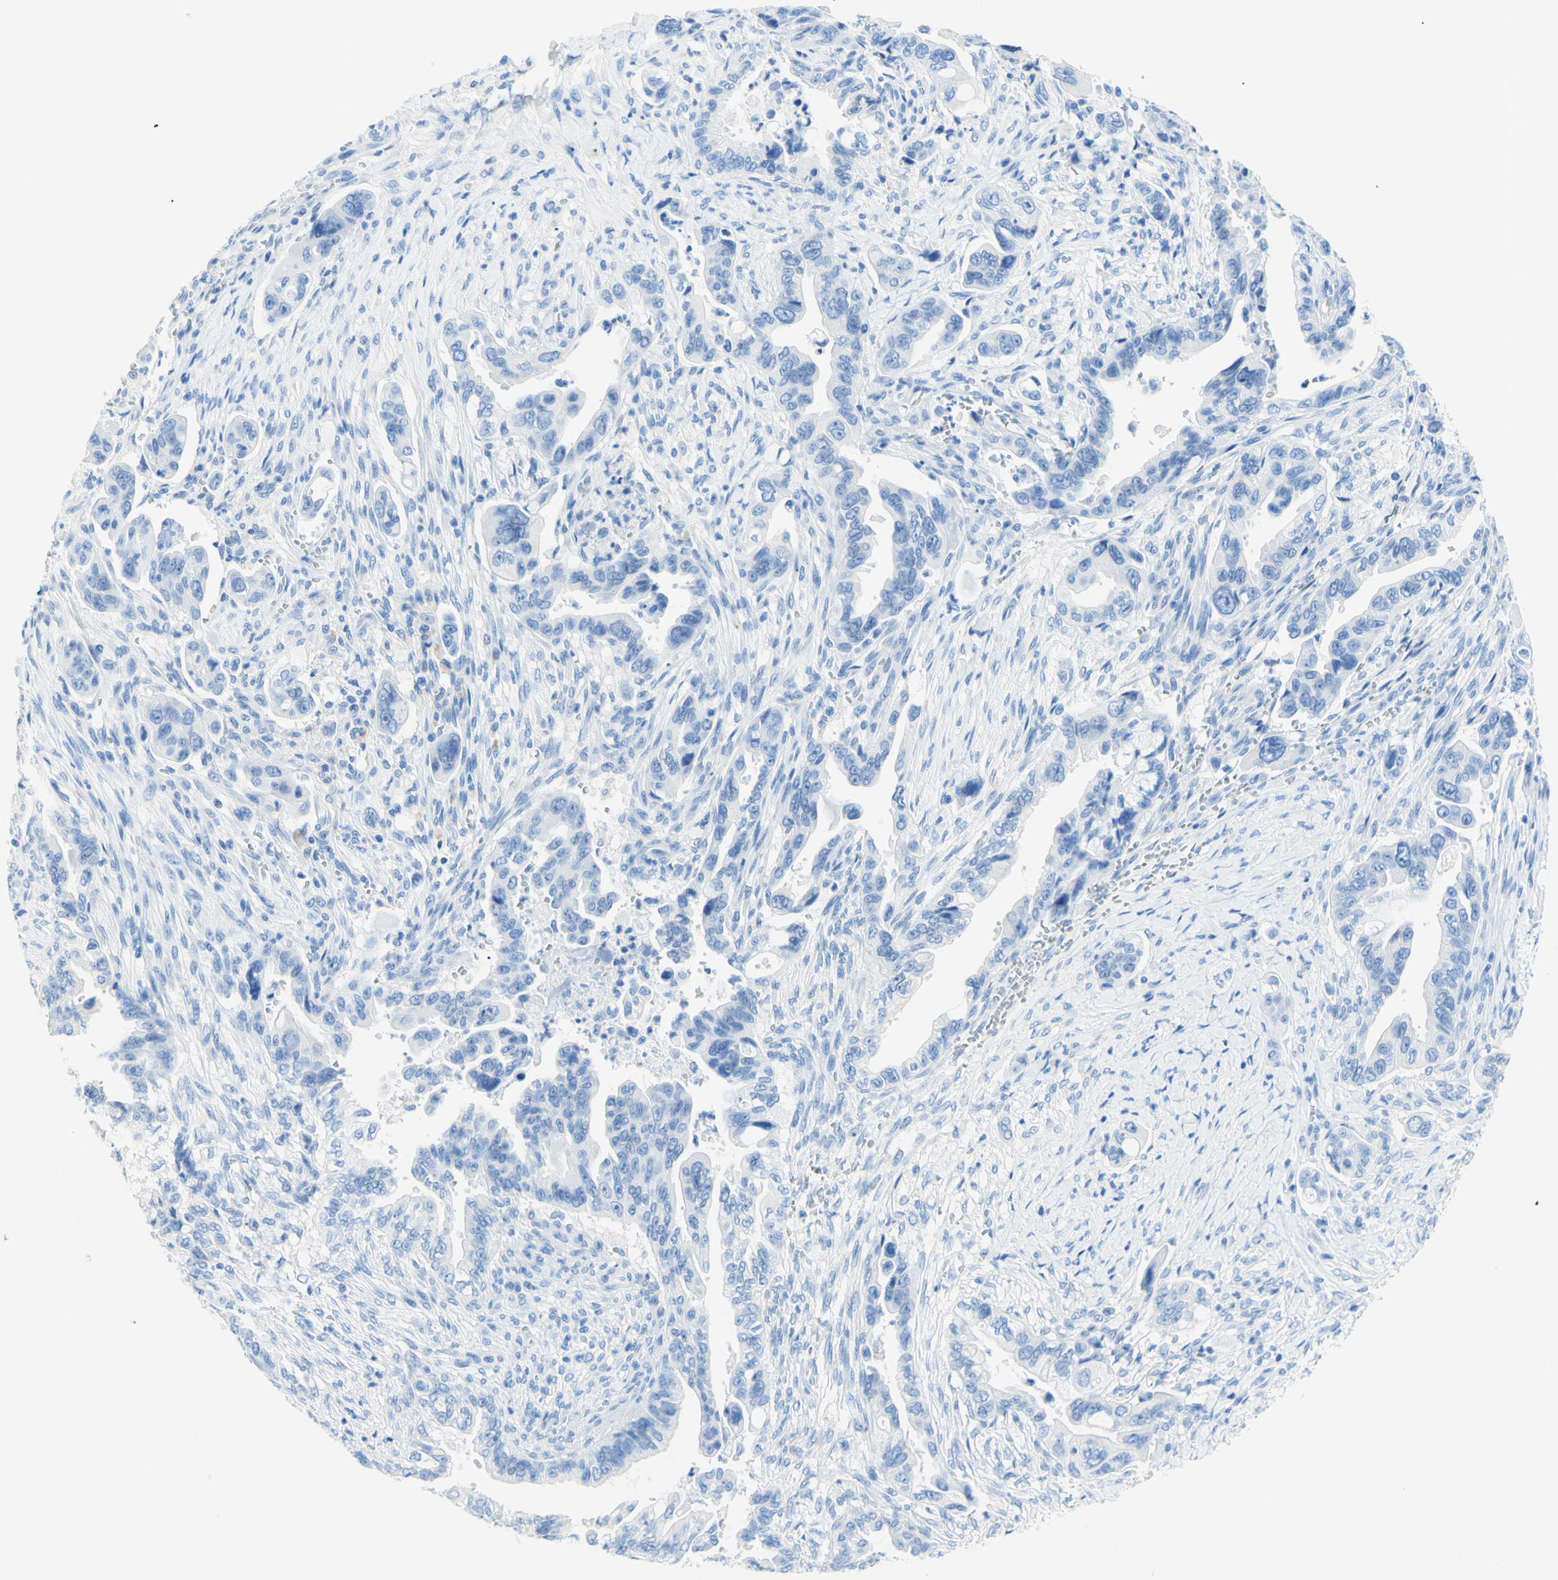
{"staining": {"intensity": "negative", "quantity": "none", "location": "none"}, "tissue": "pancreatic cancer", "cell_type": "Tumor cells", "image_type": "cancer", "snomed": [{"axis": "morphology", "description": "Adenocarcinoma, NOS"}, {"axis": "topography", "description": "Pancreas"}], "caption": "This is a histopathology image of IHC staining of adenocarcinoma (pancreatic), which shows no positivity in tumor cells.", "gene": "MYH2", "patient": {"sex": "male", "age": 70}}